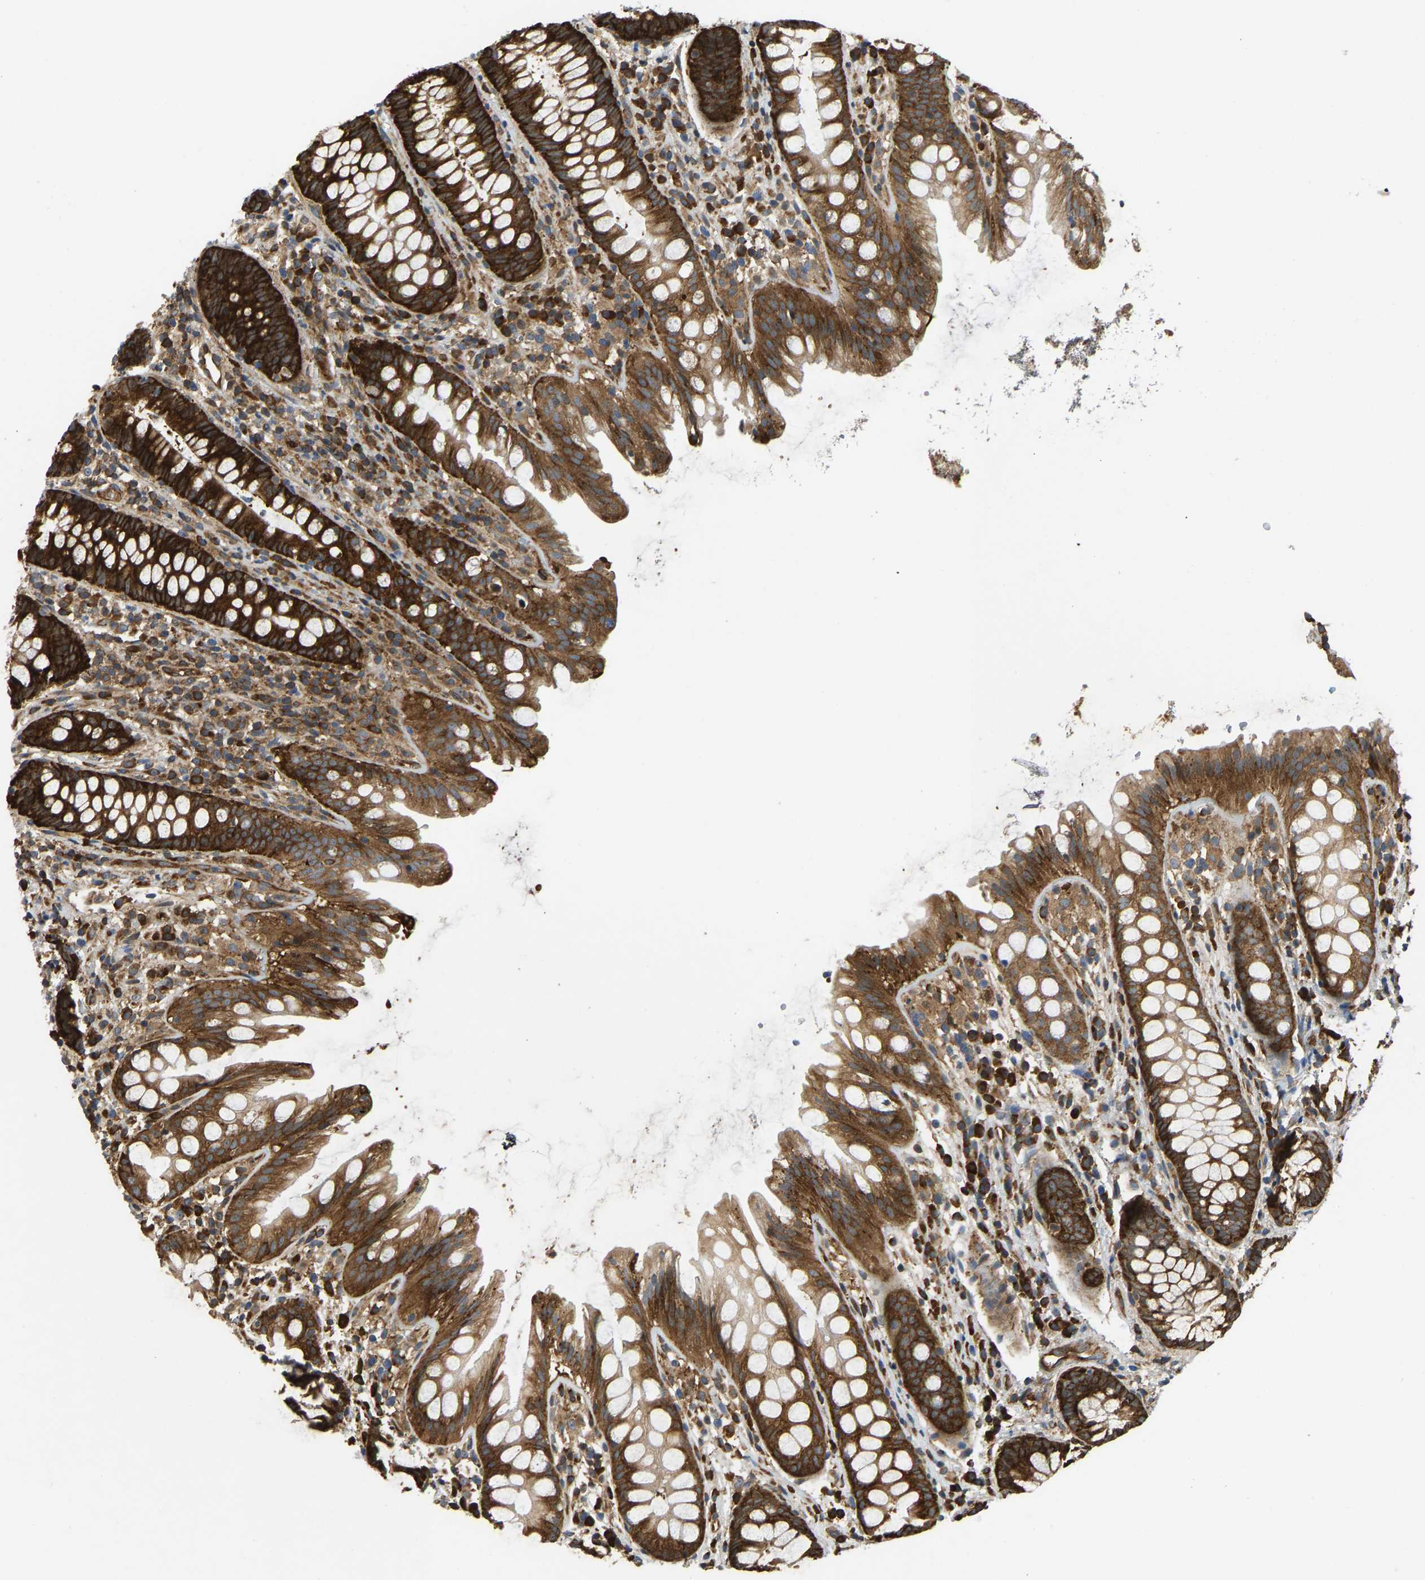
{"staining": {"intensity": "strong", "quantity": ">75%", "location": "cytoplasmic/membranous"}, "tissue": "rectum", "cell_type": "Glandular cells", "image_type": "normal", "snomed": [{"axis": "morphology", "description": "Normal tissue, NOS"}, {"axis": "topography", "description": "Rectum"}], "caption": "A brown stain highlights strong cytoplasmic/membranous positivity of a protein in glandular cells of normal human rectum. The protein is stained brown, and the nuclei are stained in blue (DAB (3,3'-diaminobenzidine) IHC with brightfield microscopy, high magnification).", "gene": "RASGRF2", "patient": {"sex": "female", "age": 65}}